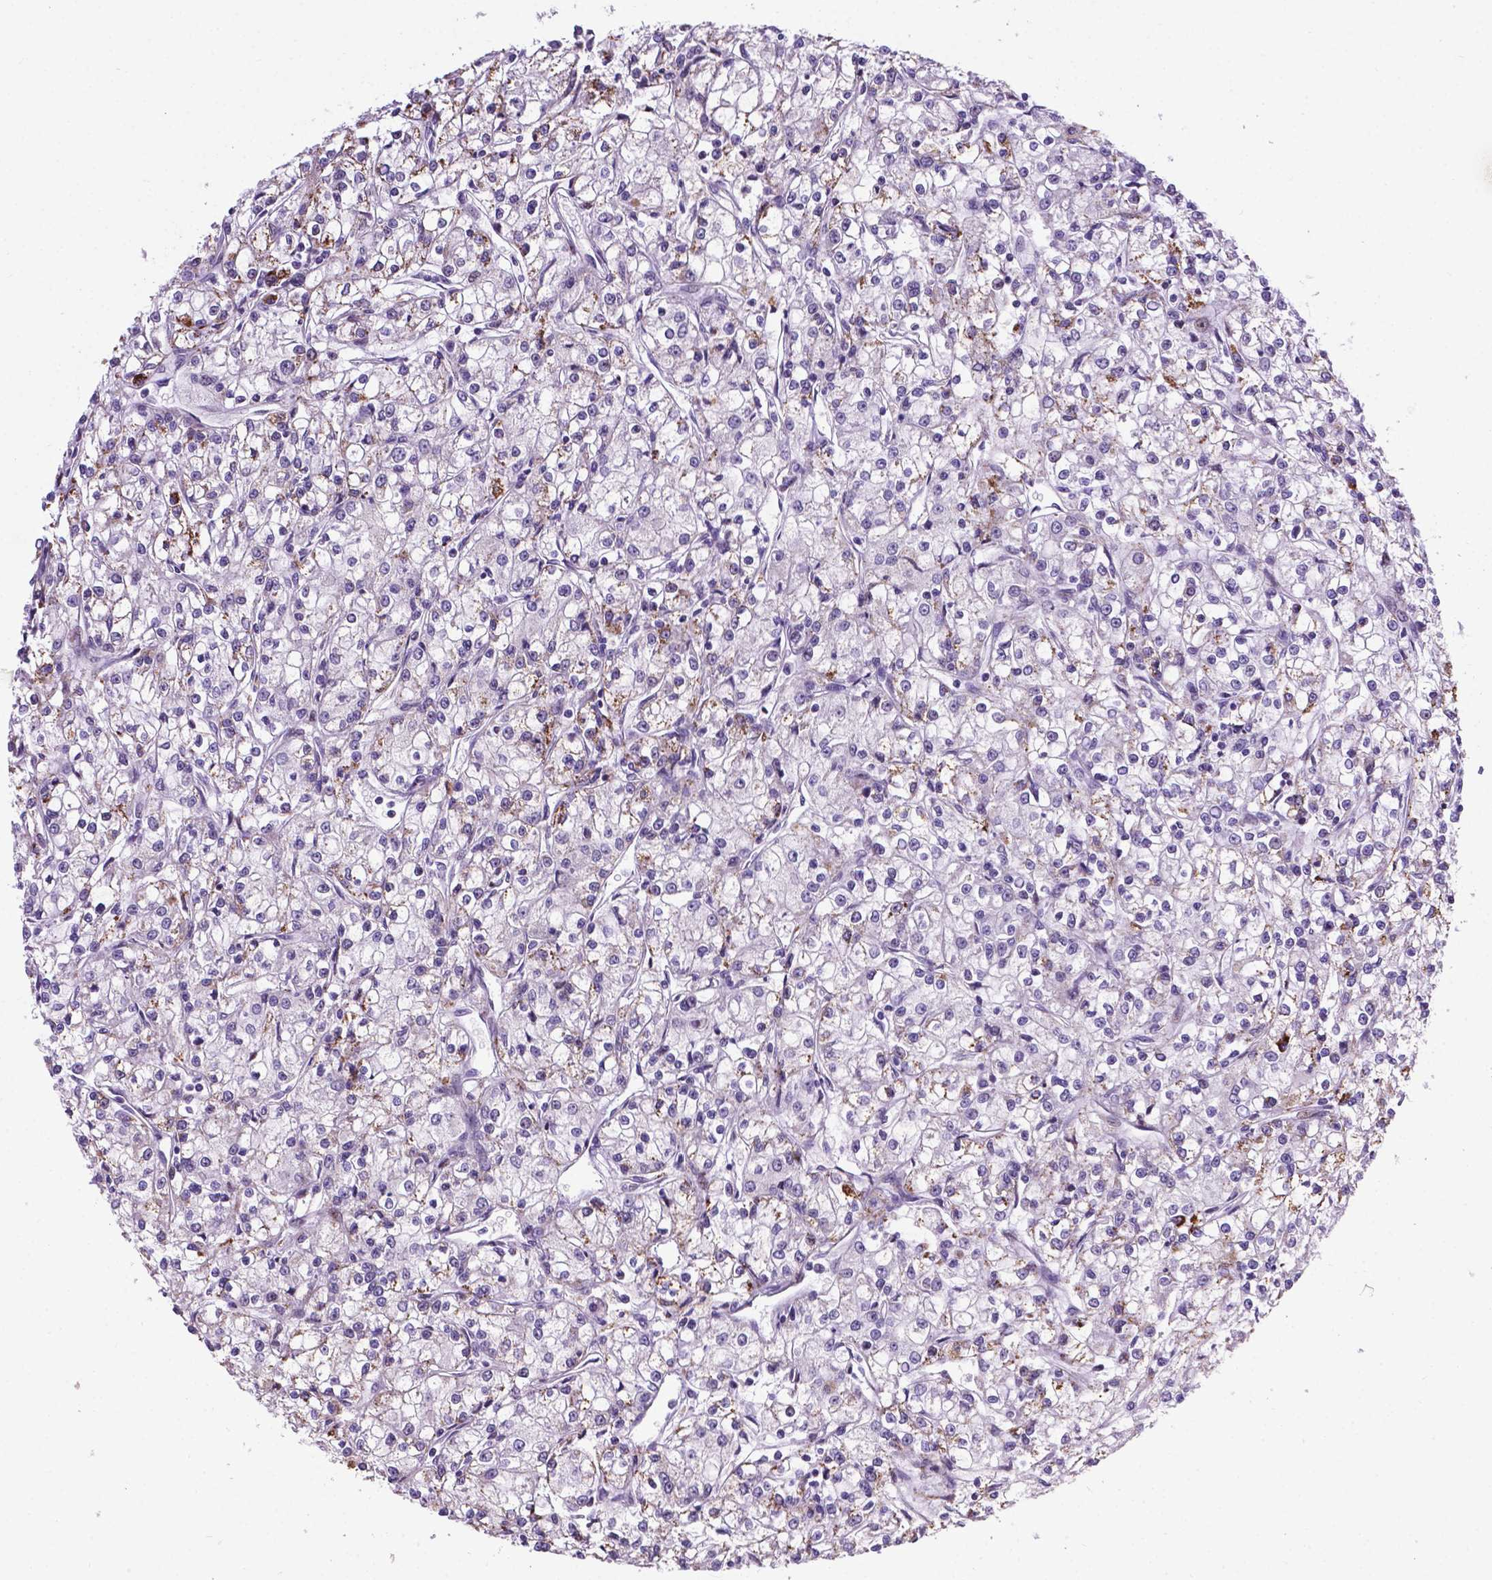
{"staining": {"intensity": "moderate", "quantity": "<25%", "location": "cytoplasmic/membranous"}, "tissue": "renal cancer", "cell_type": "Tumor cells", "image_type": "cancer", "snomed": [{"axis": "morphology", "description": "Adenocarcinoma, NOS"}, {"axis": "topography", "description": "Kidney"}], "caption": "The image displays a brown stain indicating the presence of a protein in the cytoplasmic/membranous of tumor cells in renal cancer. (DAB (3,3'-diaminobenzidine) IHC with brightfield microscopy, high magnification).", "gene": "SMAD3", "patient": {"sex": "female", "age": 59}}